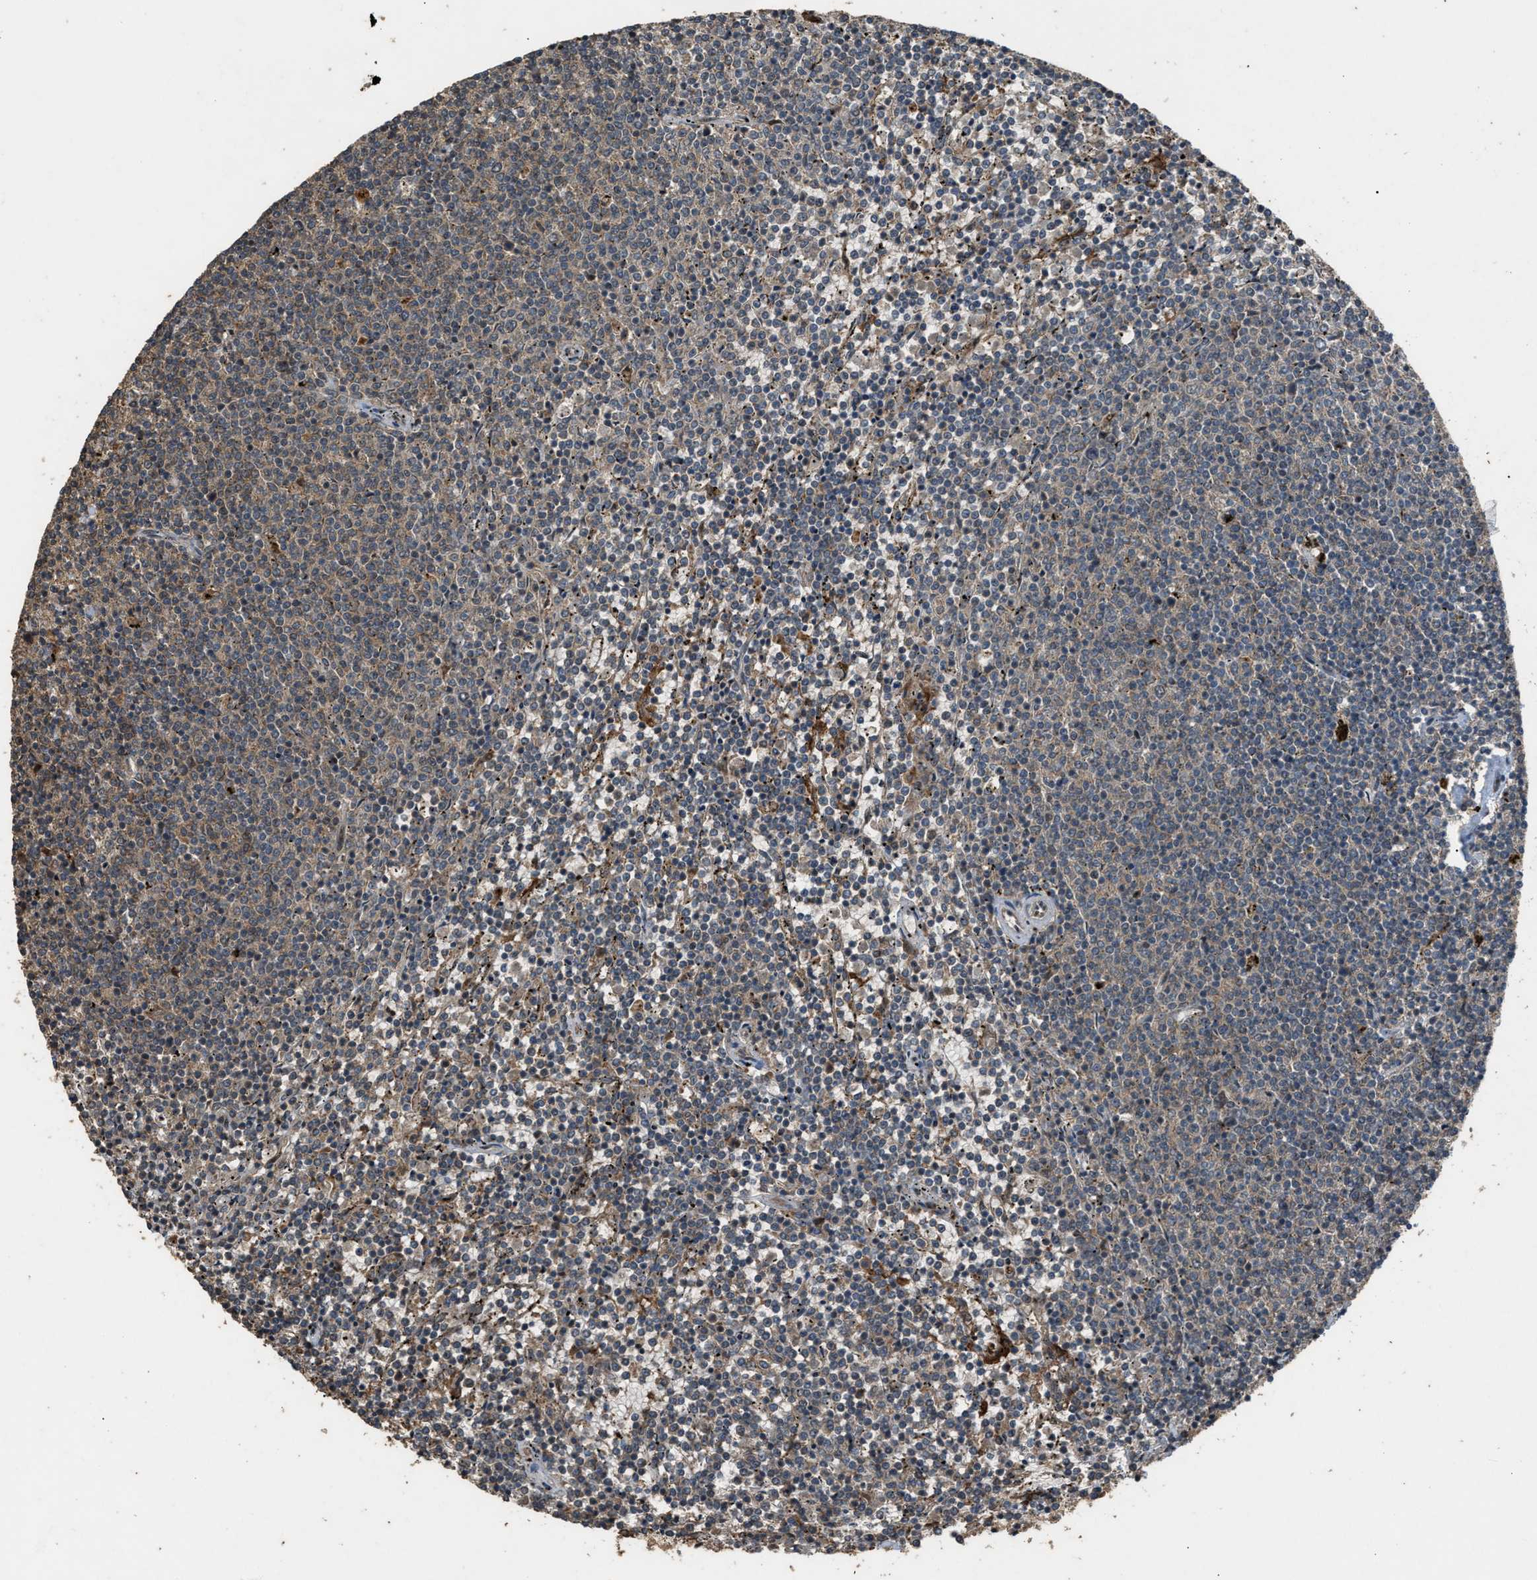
{"staining": {"intensity": "moderate", "quantity": ">75%", "location": "cytoplasmic/membranous"}, "tissue": "lymphoma", "cell_type": "Tumor cells", "image_type": "cancer", "snomed": [{"axis": "morphology", "description": "Malignant lymphoma, non-Hodgkin's type, Low grade"}, {"axis": "topography", "description": "Spleen"}], "caption": "A photomicrograph of lymphoma stained for a protein demonstrates moderate cytoplasmic/membranous brown staining in tumor cells.", "gene": "PSMD1", "patient": {"sex": "female", "age": 50}}